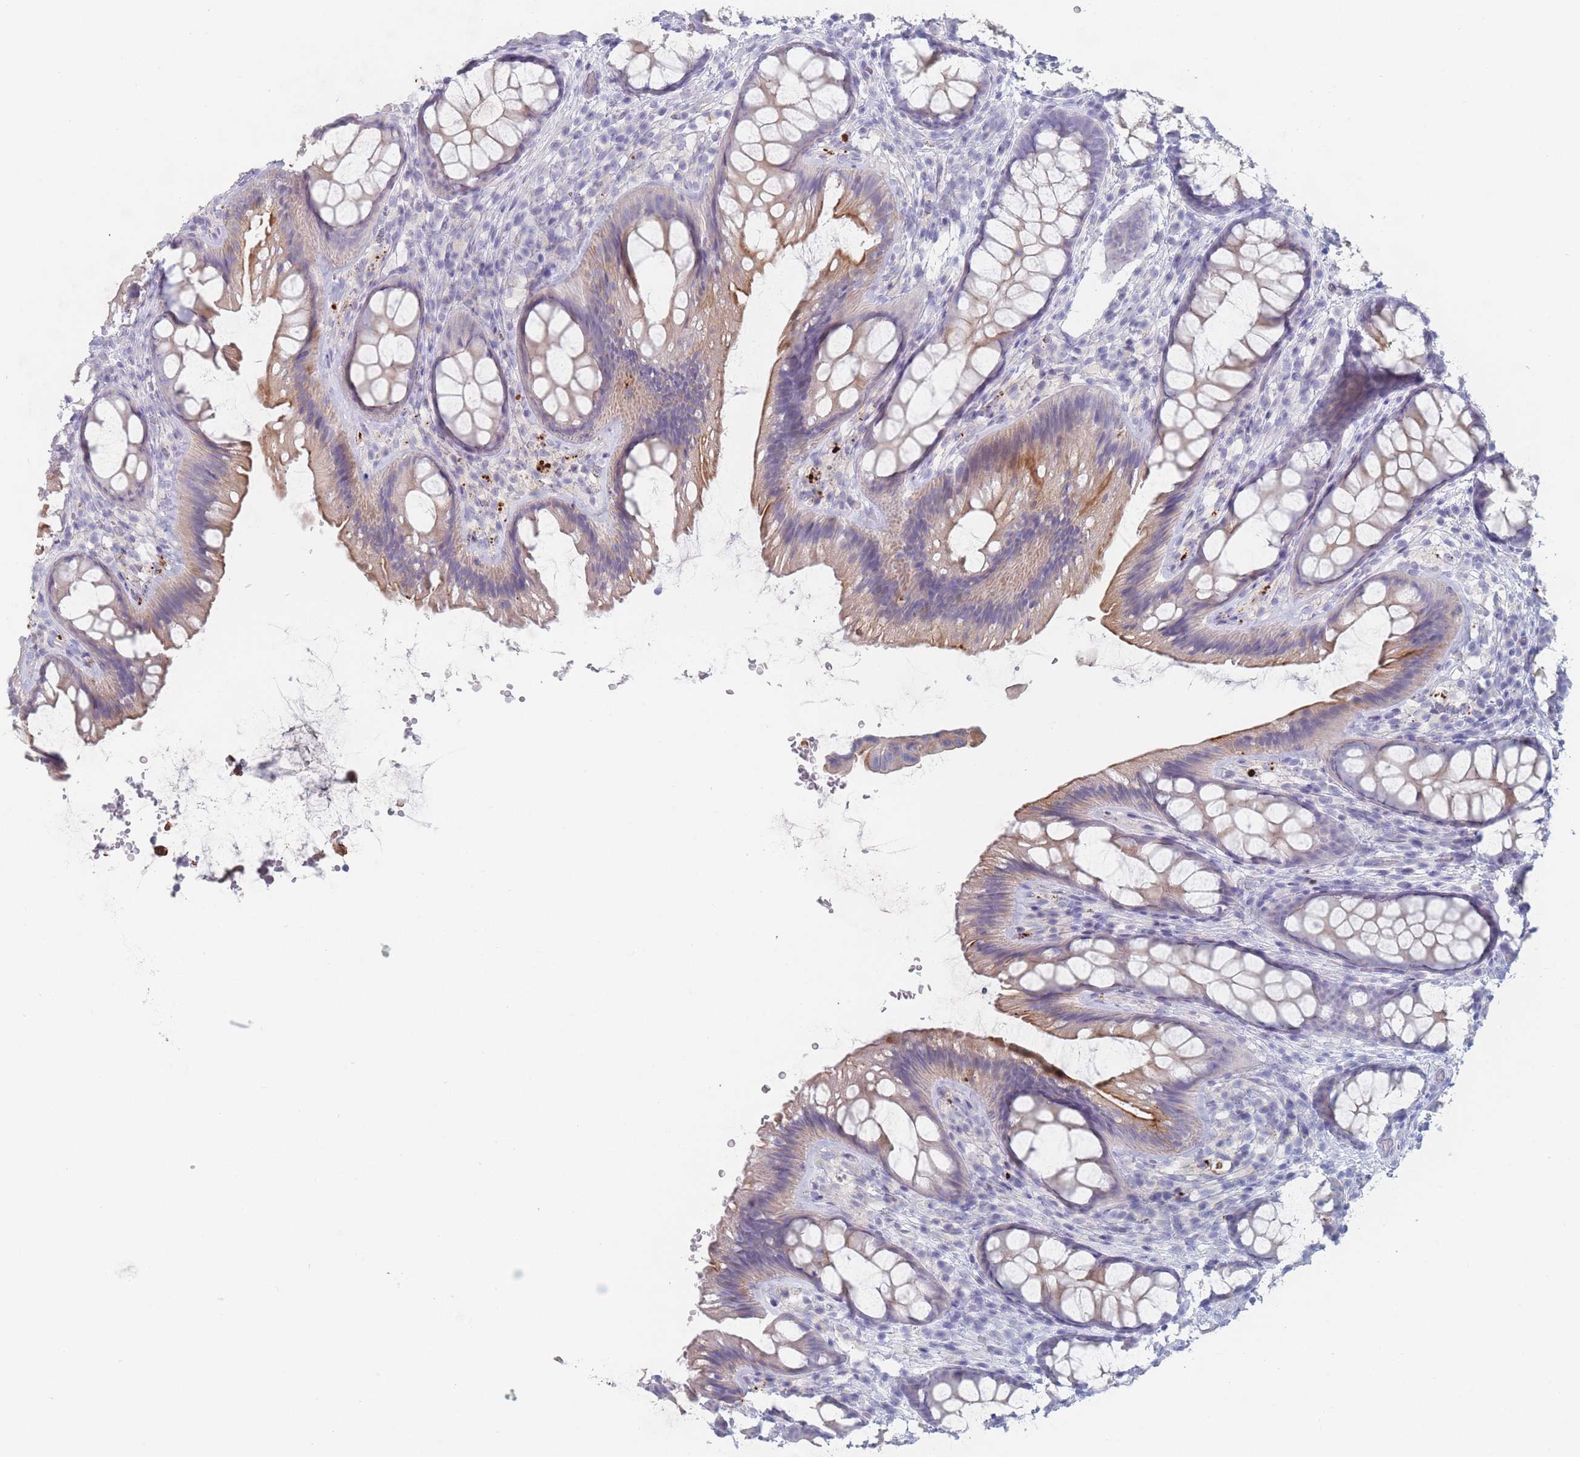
{"staining": {"intensity": "negative", "quantity": "none", "location": "none"}, "tissue": "colon", "cell_type": "Endothelial cells", "image_type": "normal", "snomed": [{"axis": "morphology", "description": "Normal tissue, NOS"}, {"axis": "topography", "description": "Colon"}], "caption": "Immunohistochemistry (IHC) of benign colon reveals no expression in endothelial cells.", "gene": "ATP1A3", "patient": {"sex": "male", "age": 46}}